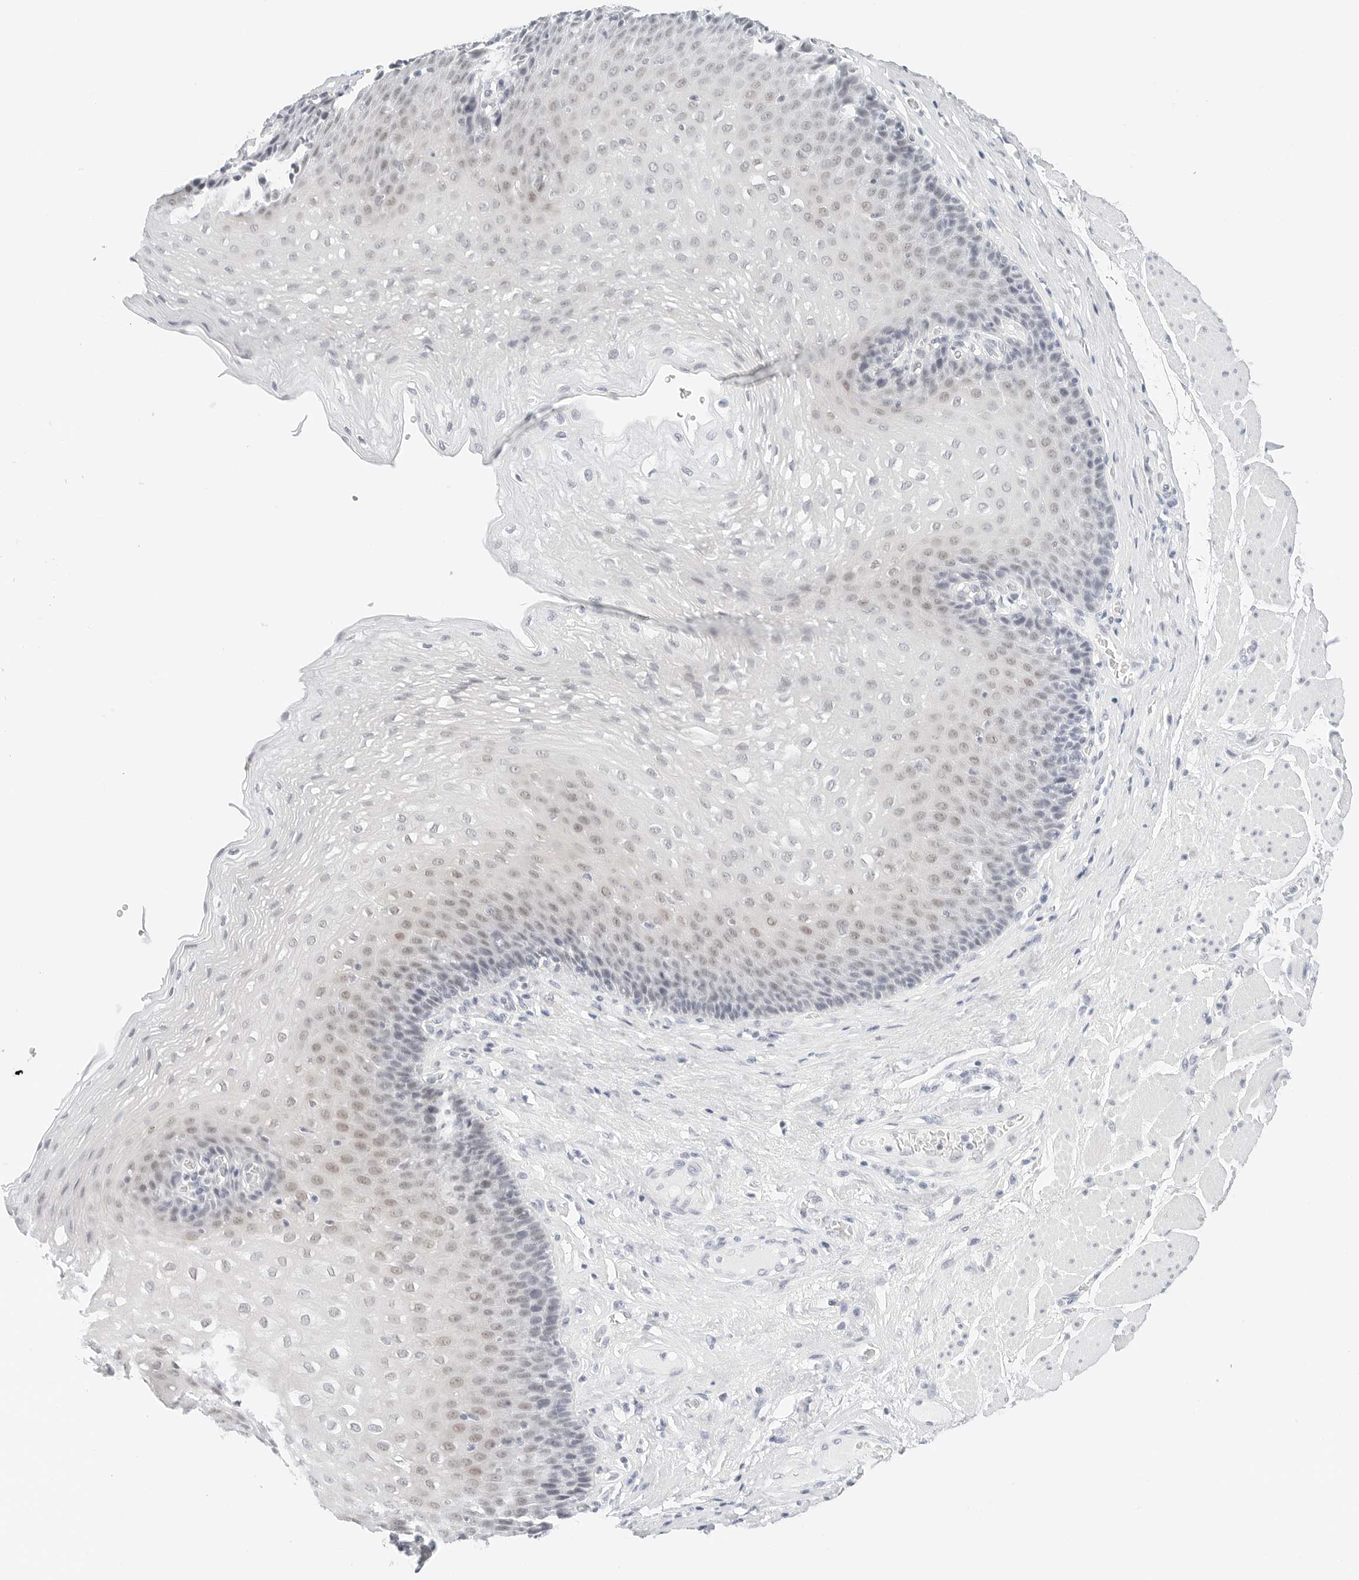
{"staining": {"intensity": "weak", "quantity": "<25%", "location": "nuclear"}, "tissue": "esophagus", "cell_type": "Squamous epithelial cells", "image_type": "normal", "snomed": [{"axis": "morphology", "description": "Normal tissue, NOS"}, {"axis": "topography", "description": "Esophagus"}], "caption": "This is an IHC image of normal human esophagus. There is no positivity in squamous epithelial cells.", "gene": "CD22", "patient": {"sex": "female", "age": 66}}